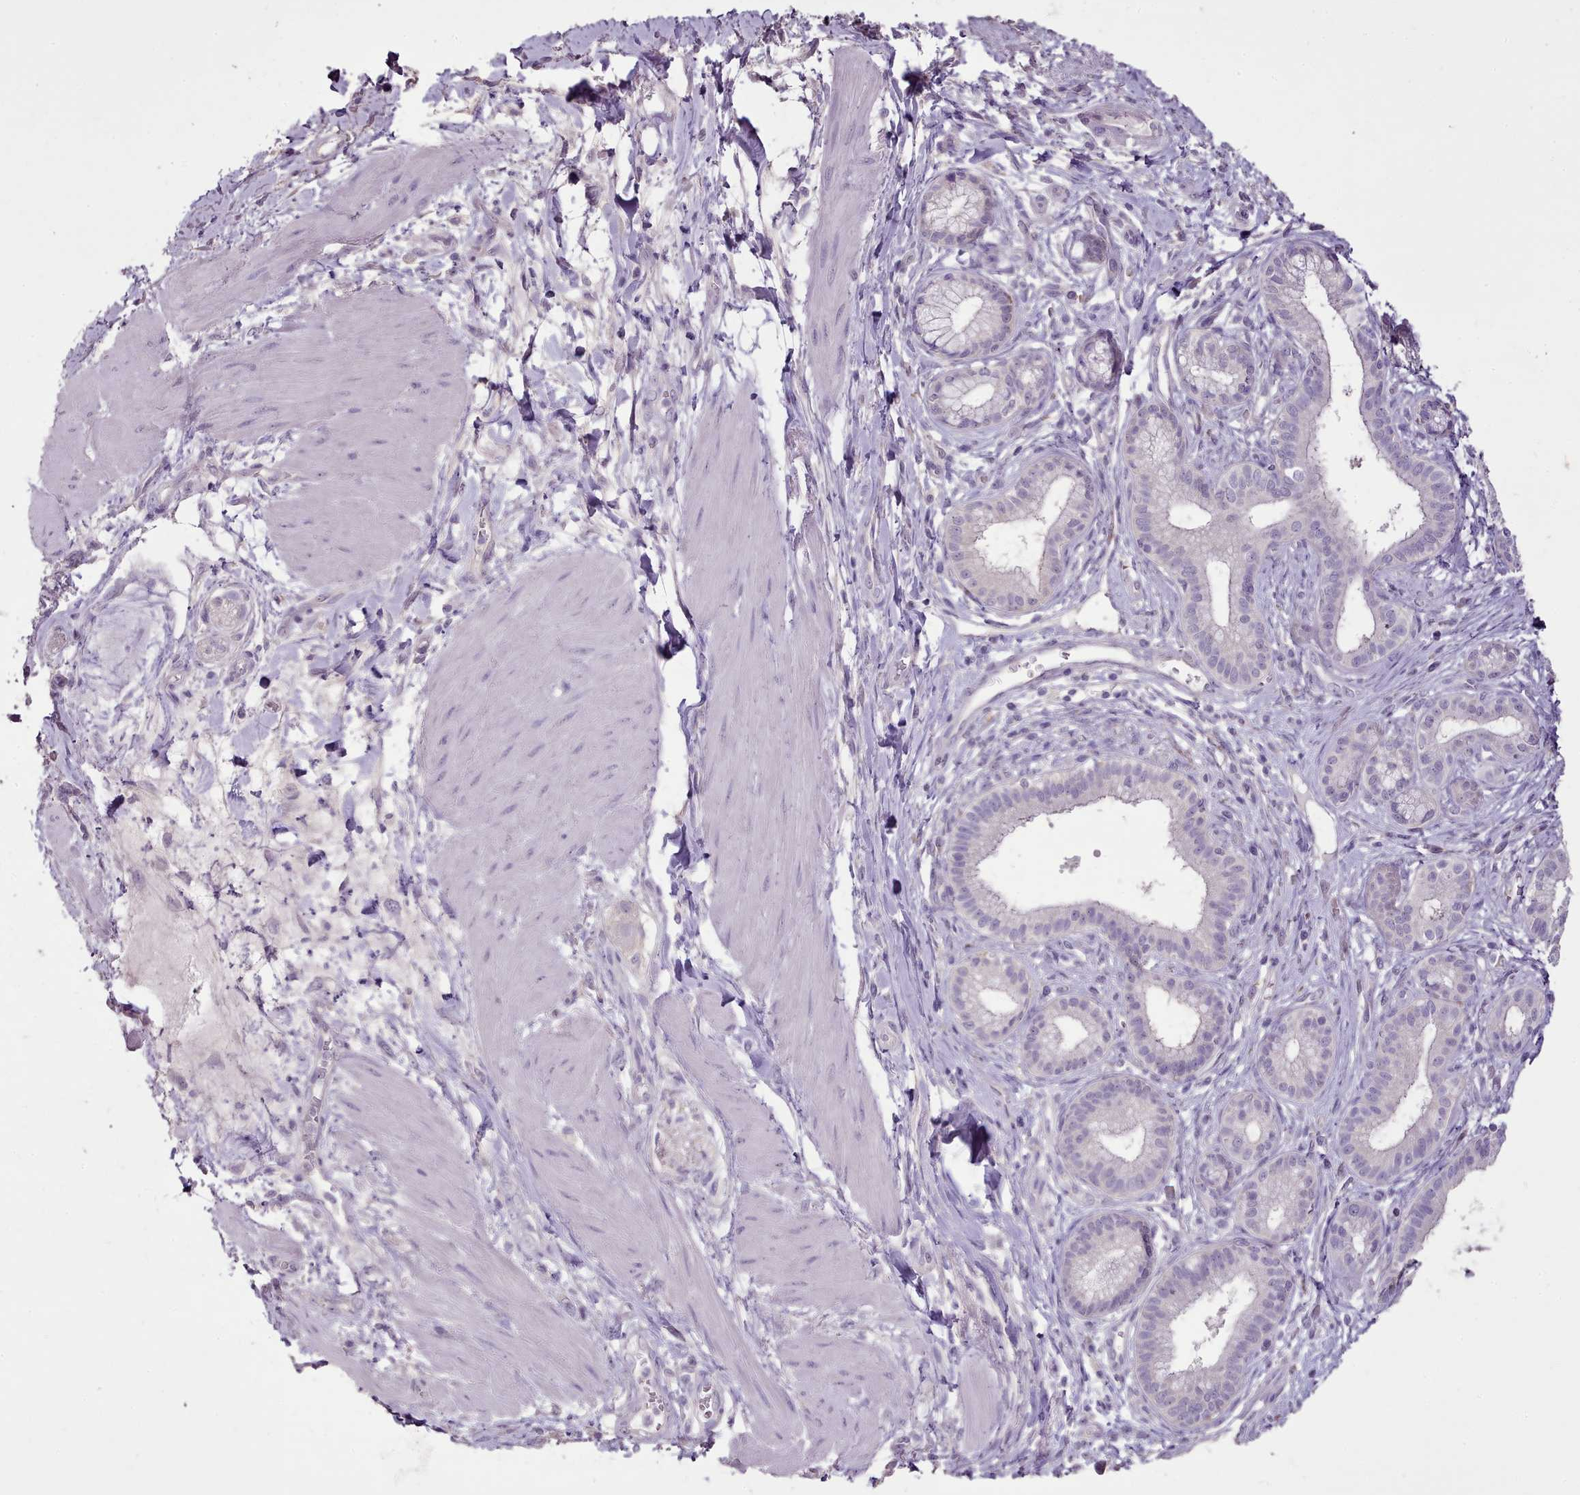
{"staining": {"intensity": "negative", "quantity": "none", "location": "none"}, "tissue": "pancreatic cancer", "cell_type": "Tumor cells", "image_type": "cancer", "snomed": [{"axis": "morphology", "description": "Adenocarcinoma, NOS"}, {"axis": "topography", "description": "Pancreas"}], "caption": "High power microscopy image of an immunohistochemistry histopathology image of pancreatic cancer (adenocarcinoma), revealing no significant positivity in tumor cells.", "gene": "BLOC1S2", "patient": {"sex": "male", "age": 72}}